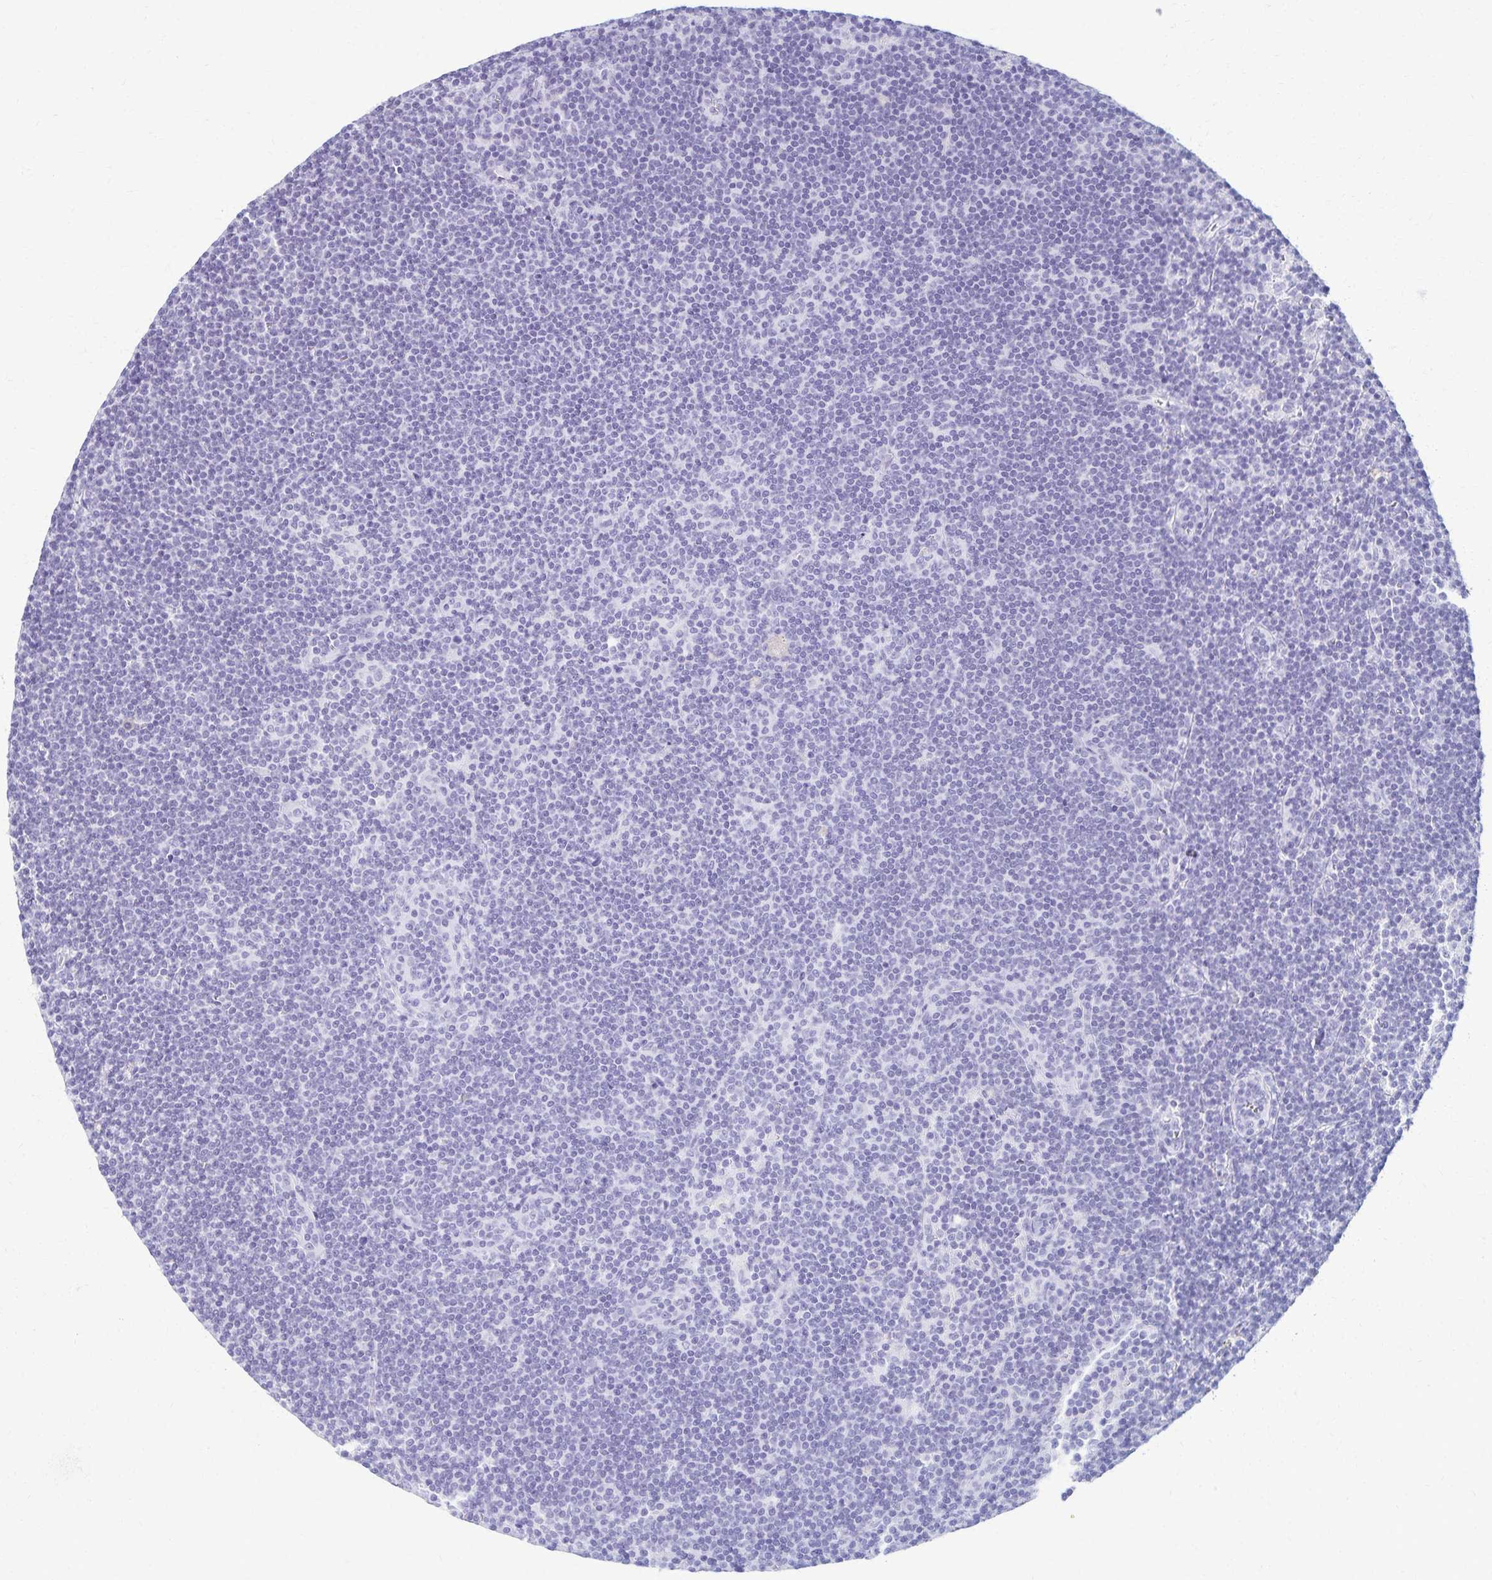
{"staining": {"intensity": "negative", "quantity": "none", "location": "none"}, "tissue": "lymphoma", "cell_type": "Tumor cells", "image_type": "cancer", "snomed": [{"axis": "morphology", "description": "Malignant lymphoma, non-Hodgkin's type, Low grade"}, {"axis": "topography", "description": "Lymph node"}], "caption": "Histopathology image shows no protein expression in tumor cells of lymphoma tissue.", "gene": "C2orf50", "patient": {"sex": "female", "age": 73}}